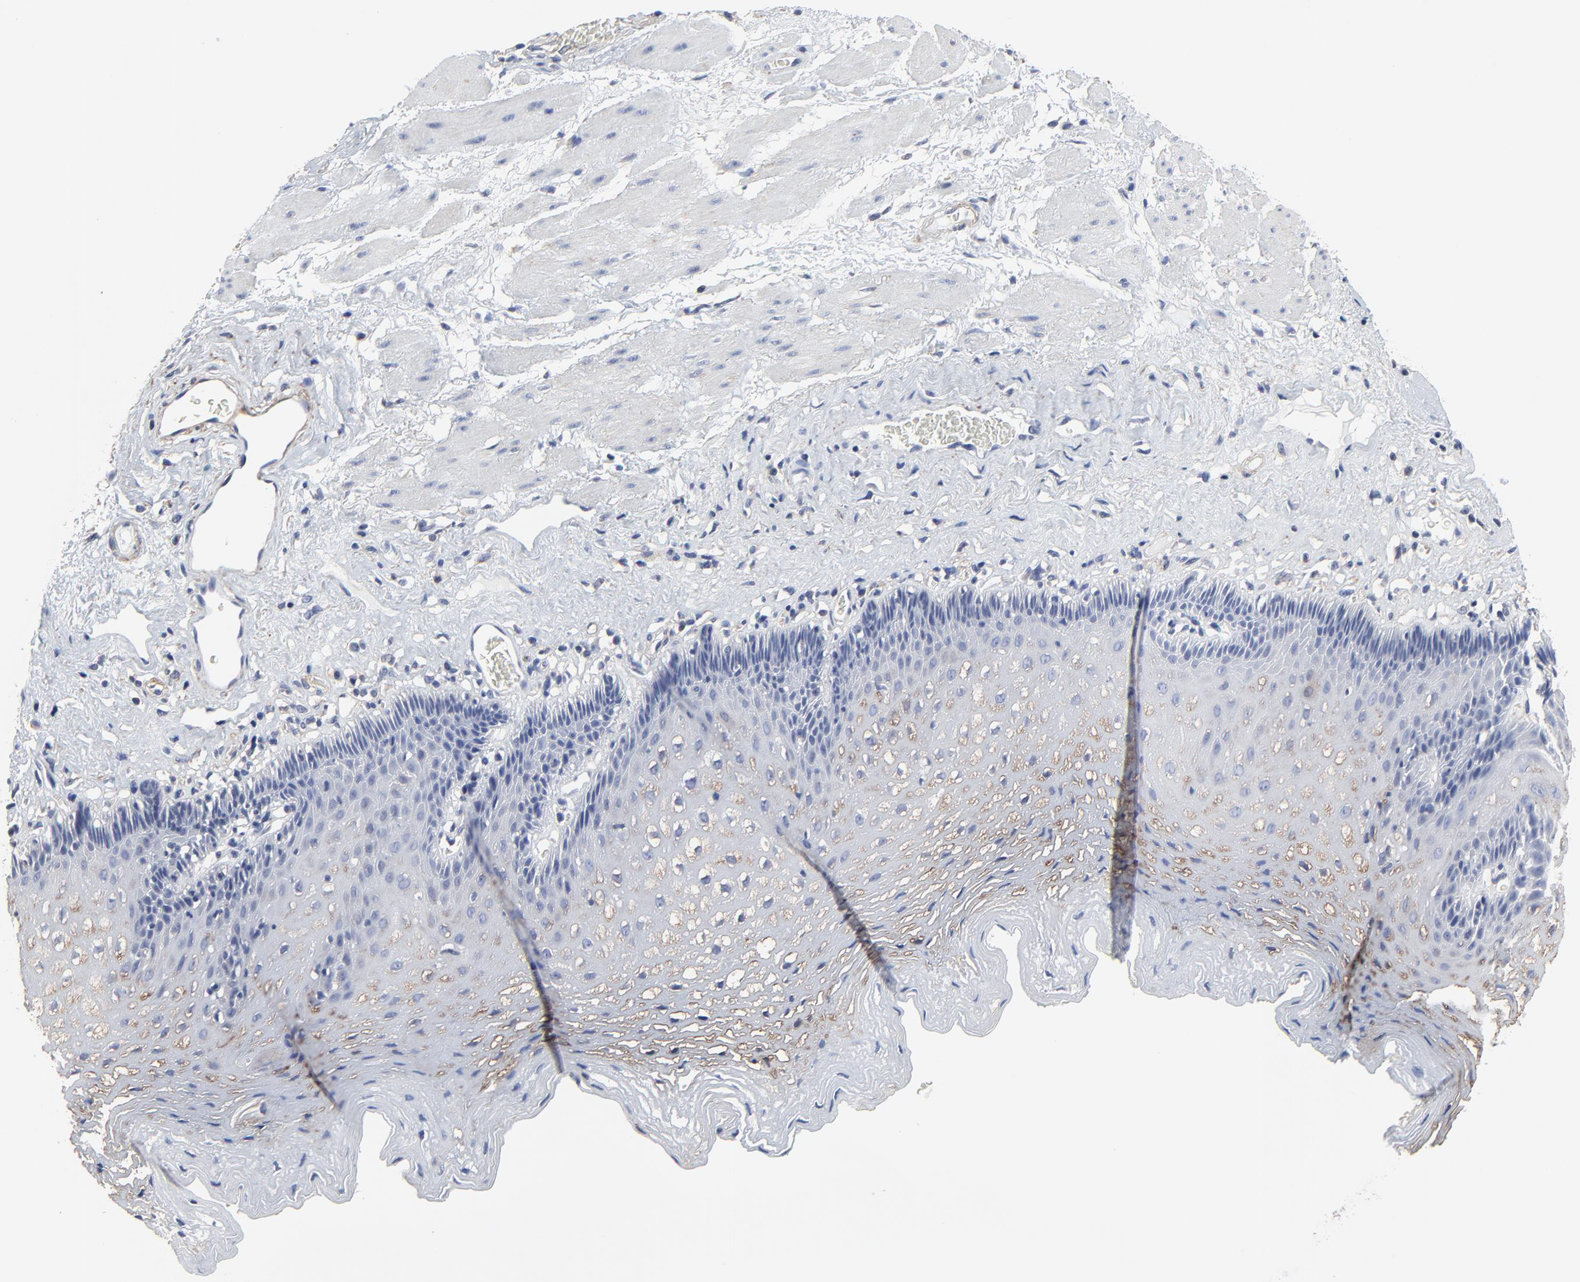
{"staining": {"intensity": "weak", "quantity": "<25%", "location": "cytoplasmic/membranous"}, "tissue": "esophagus", "cell_type": "Squamous epithelial cells", "image_type": "normal", "snomed": [{"axis": "morphology", "description": "Normal tissue, NOS"}, {"axis": "topography", "description": "Esophagus"}], "caption": "Protein analysis of benign esophagus exhibits no significant positivity in squamous epithelial cells. (DAB (3,3'-diaminobenzidine) immunohistochemistry with hematoxylin counter stain).", "gene": "NXF3", "patient": {"sex": "female", "age": 70}}